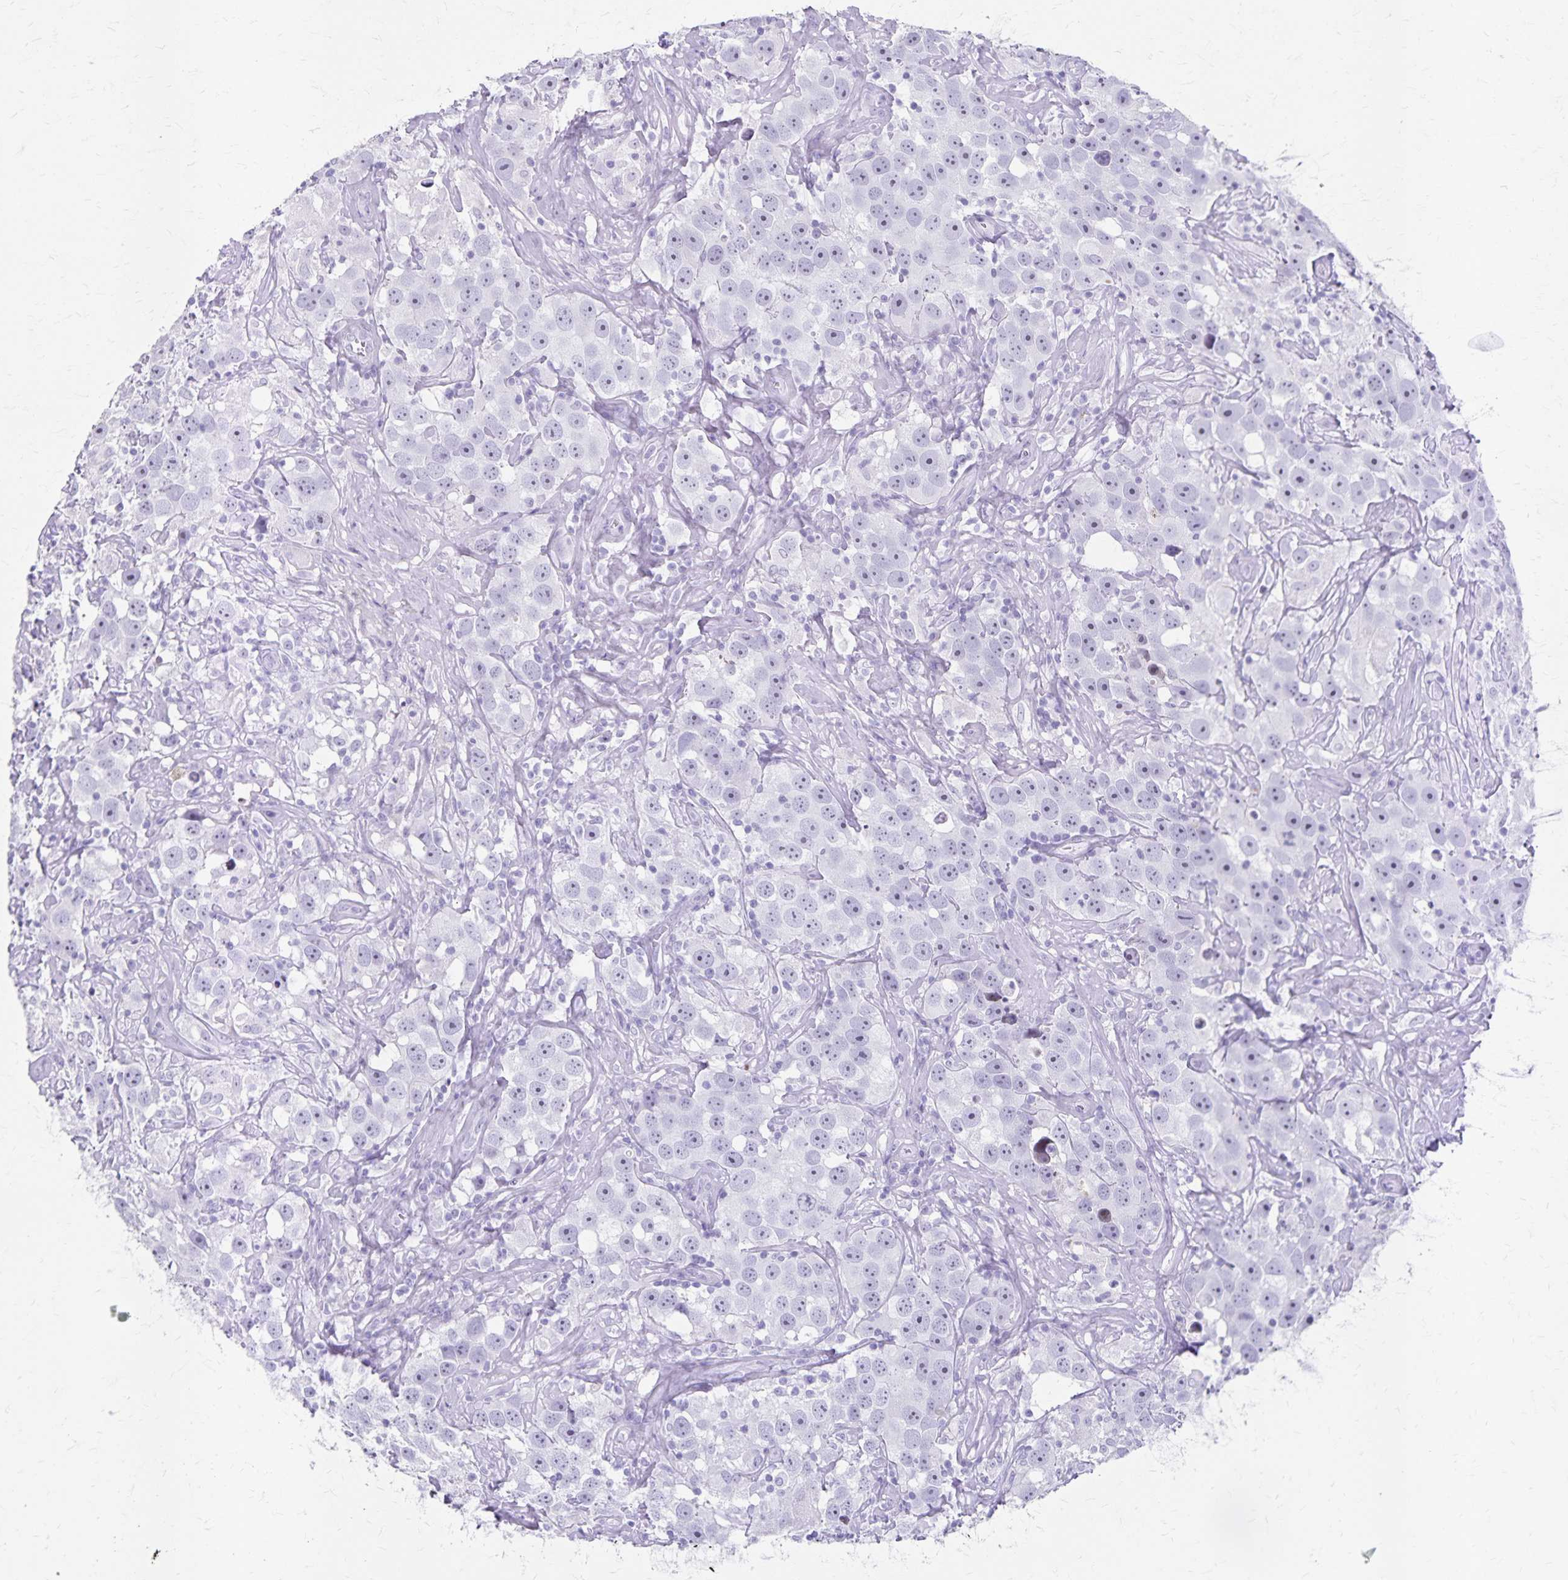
{"staining": {"intensity": "negative", "quantity": "none", "location": "none"}, "tissue": "testis cancer", "cell_type": "Tumor cells", "image_type": "cancer", "snomed": [{"axis": "morphology", "description": "Seminoma, NOS"}, {"axis": "topography", "description": "Testis"}], "caption": "This is an immunohistochemistry (IHC) histopathology image of human testis seminoma. There is no positivity in tumor cells.", "gene": "GPBAR1", "patient": {"sex": "male", "age": 49}}